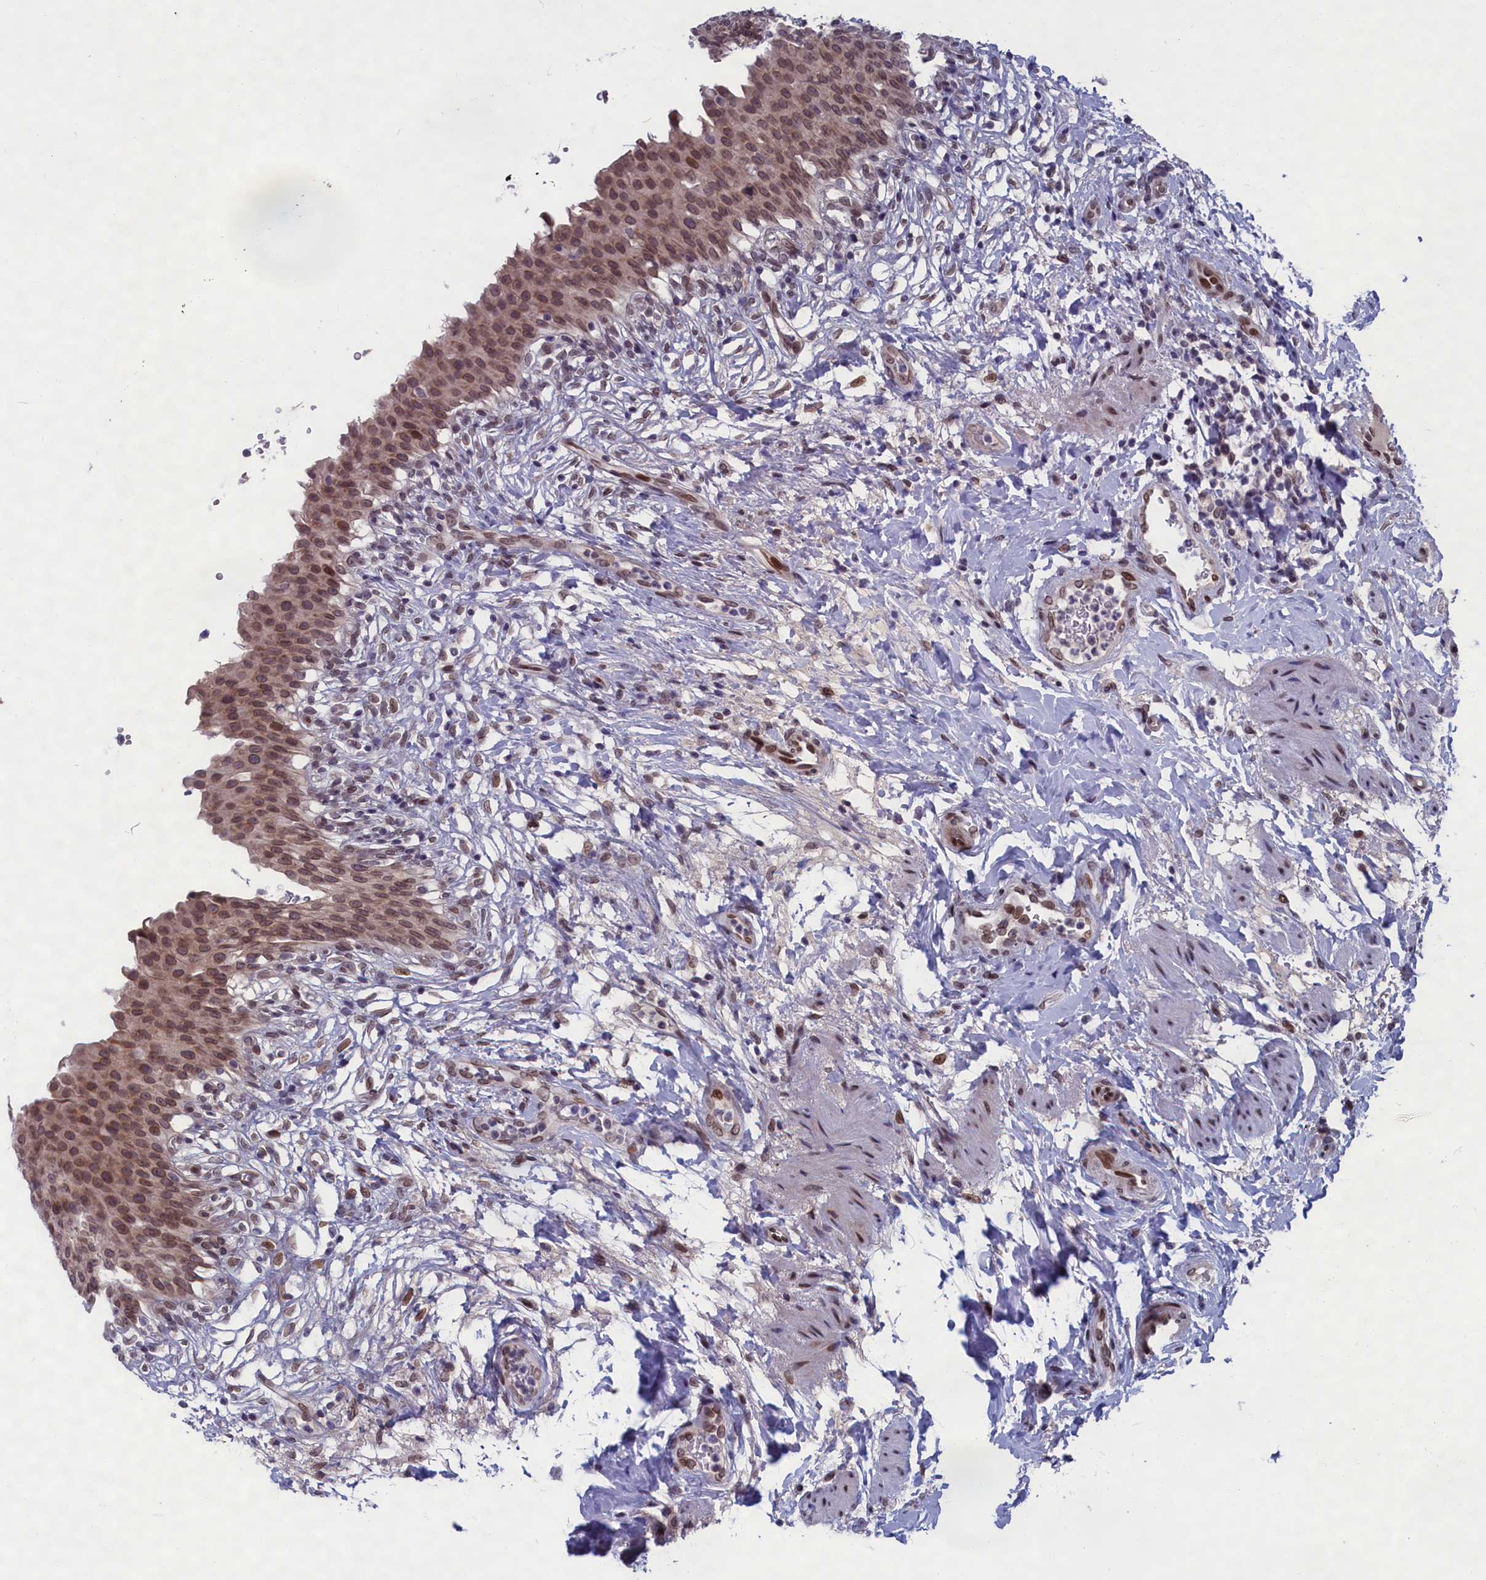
{"staining": {"intensity": "moderate", "quantity": ">75%", "location": "cytoplasmic/membranous,nuclear"}, "tissue": "urinary bladder", "cell_type": "Urothelial cells", "image_type": "normal", "snomed": [{"axis": "morphology", "description": "Normal tissue, NOS"}, {"axis": "topography", "description": "Urinary bladder"}], "caption": "Urinary bladder stained for a protein (brown) reveals moderate cytoplasmic/membranous,nuclear positive positivity in approximately >75% of urothelial cells.", "gene": "GPSM1", "patient": {"sex": "female", "age": 60}}